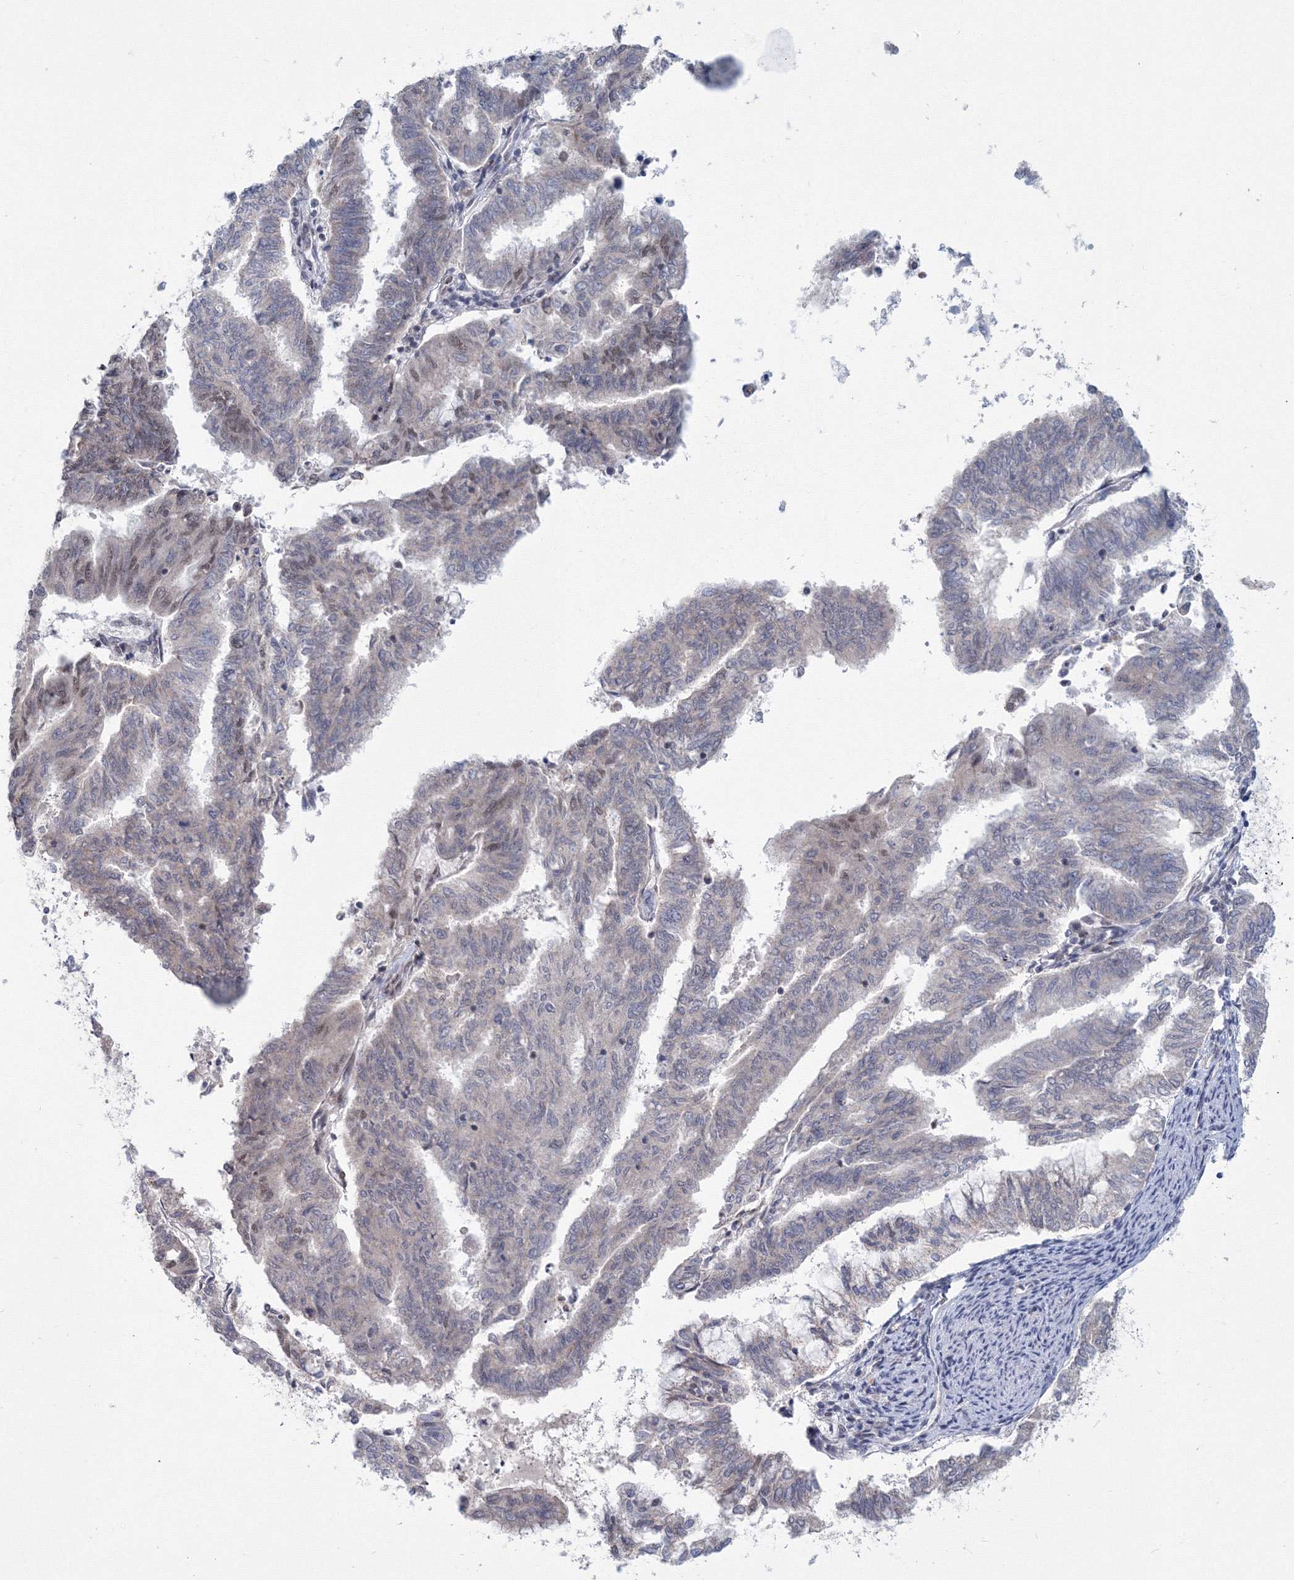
{"staining": {"intensity": "moderate", "quantity": "25%-75%", "location": "nuclear"}, "tissue": "endometrial cancer", "cell_type": "Tumor cells", "image_type": "cancer", "snomed": [{"axis": "morphology", "description": "Adenocarcinoma, NOS"}, {"axis": "topography", "description": "Endometrium"}], "caption": "The micrograph exhibits a brown stain indicating the presence of a protein in the nuclear of tumor cells in endometrial cancer (adenocarcinoma).", "gene": "SF3B6", "patient": {"sex": "female", "age": 79}}